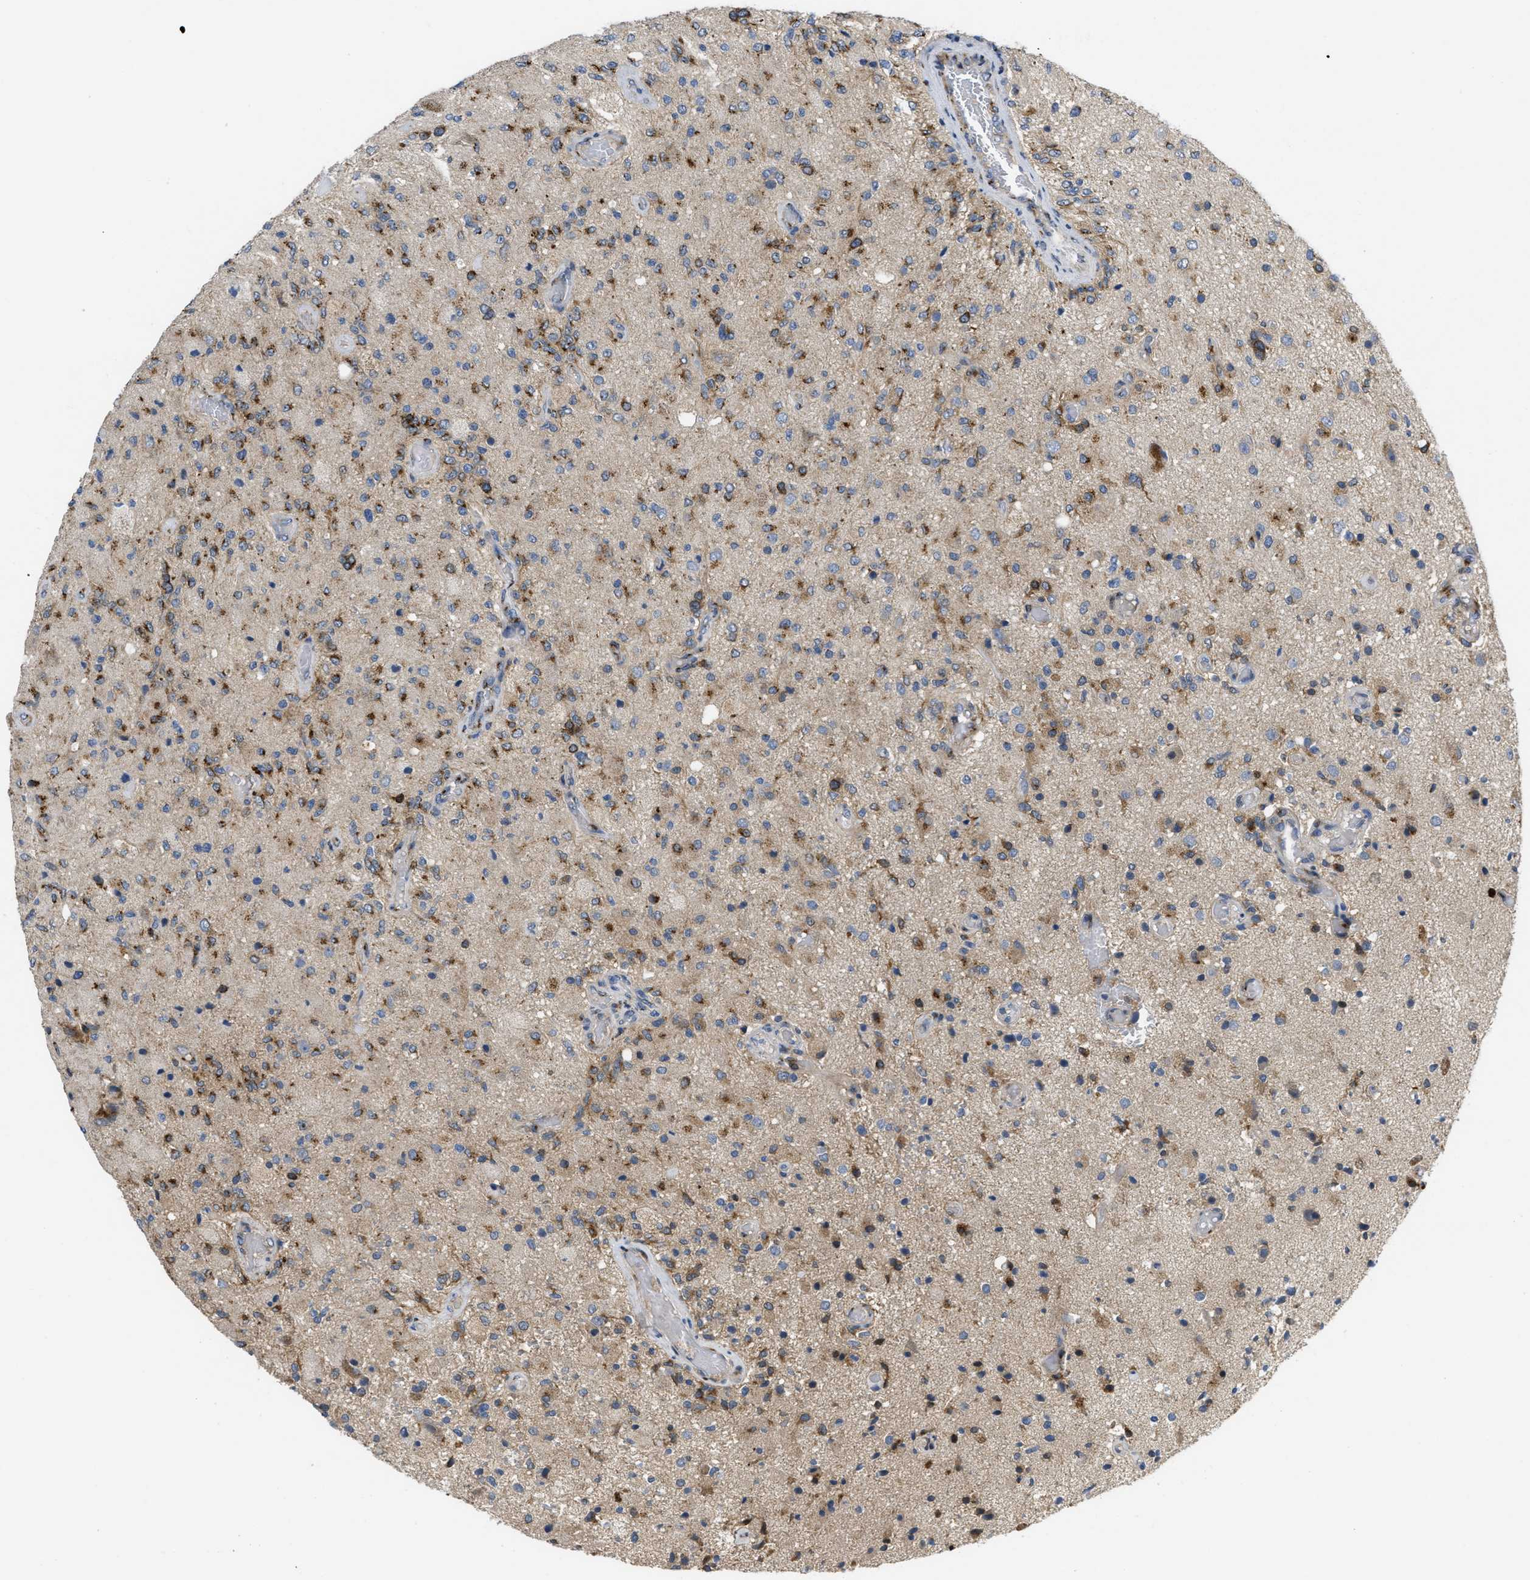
{"staining": {"intensity": "moderate", "quantity": ">75%", "location": "cytoplasmic/membranous"}, "tissue": "glioma", "cell_type": "Tumor cells", "image_type": "cancer", "snomed": [{"axis": "morphology", "description": "Normal tissue, NOS"}, {"axis": "morphology", "description": "Glioma, malignant, High grade"}, {"axis": "topography", "description": "Cerebral cortex"}], "caption": "Moderate cytoplasmic/membranous positivity for a protein is identified in about >75% of tumor cells of glioma using IHC.", "gene": "ZNF70", "patient": {"sex": "male", "age": 77}}